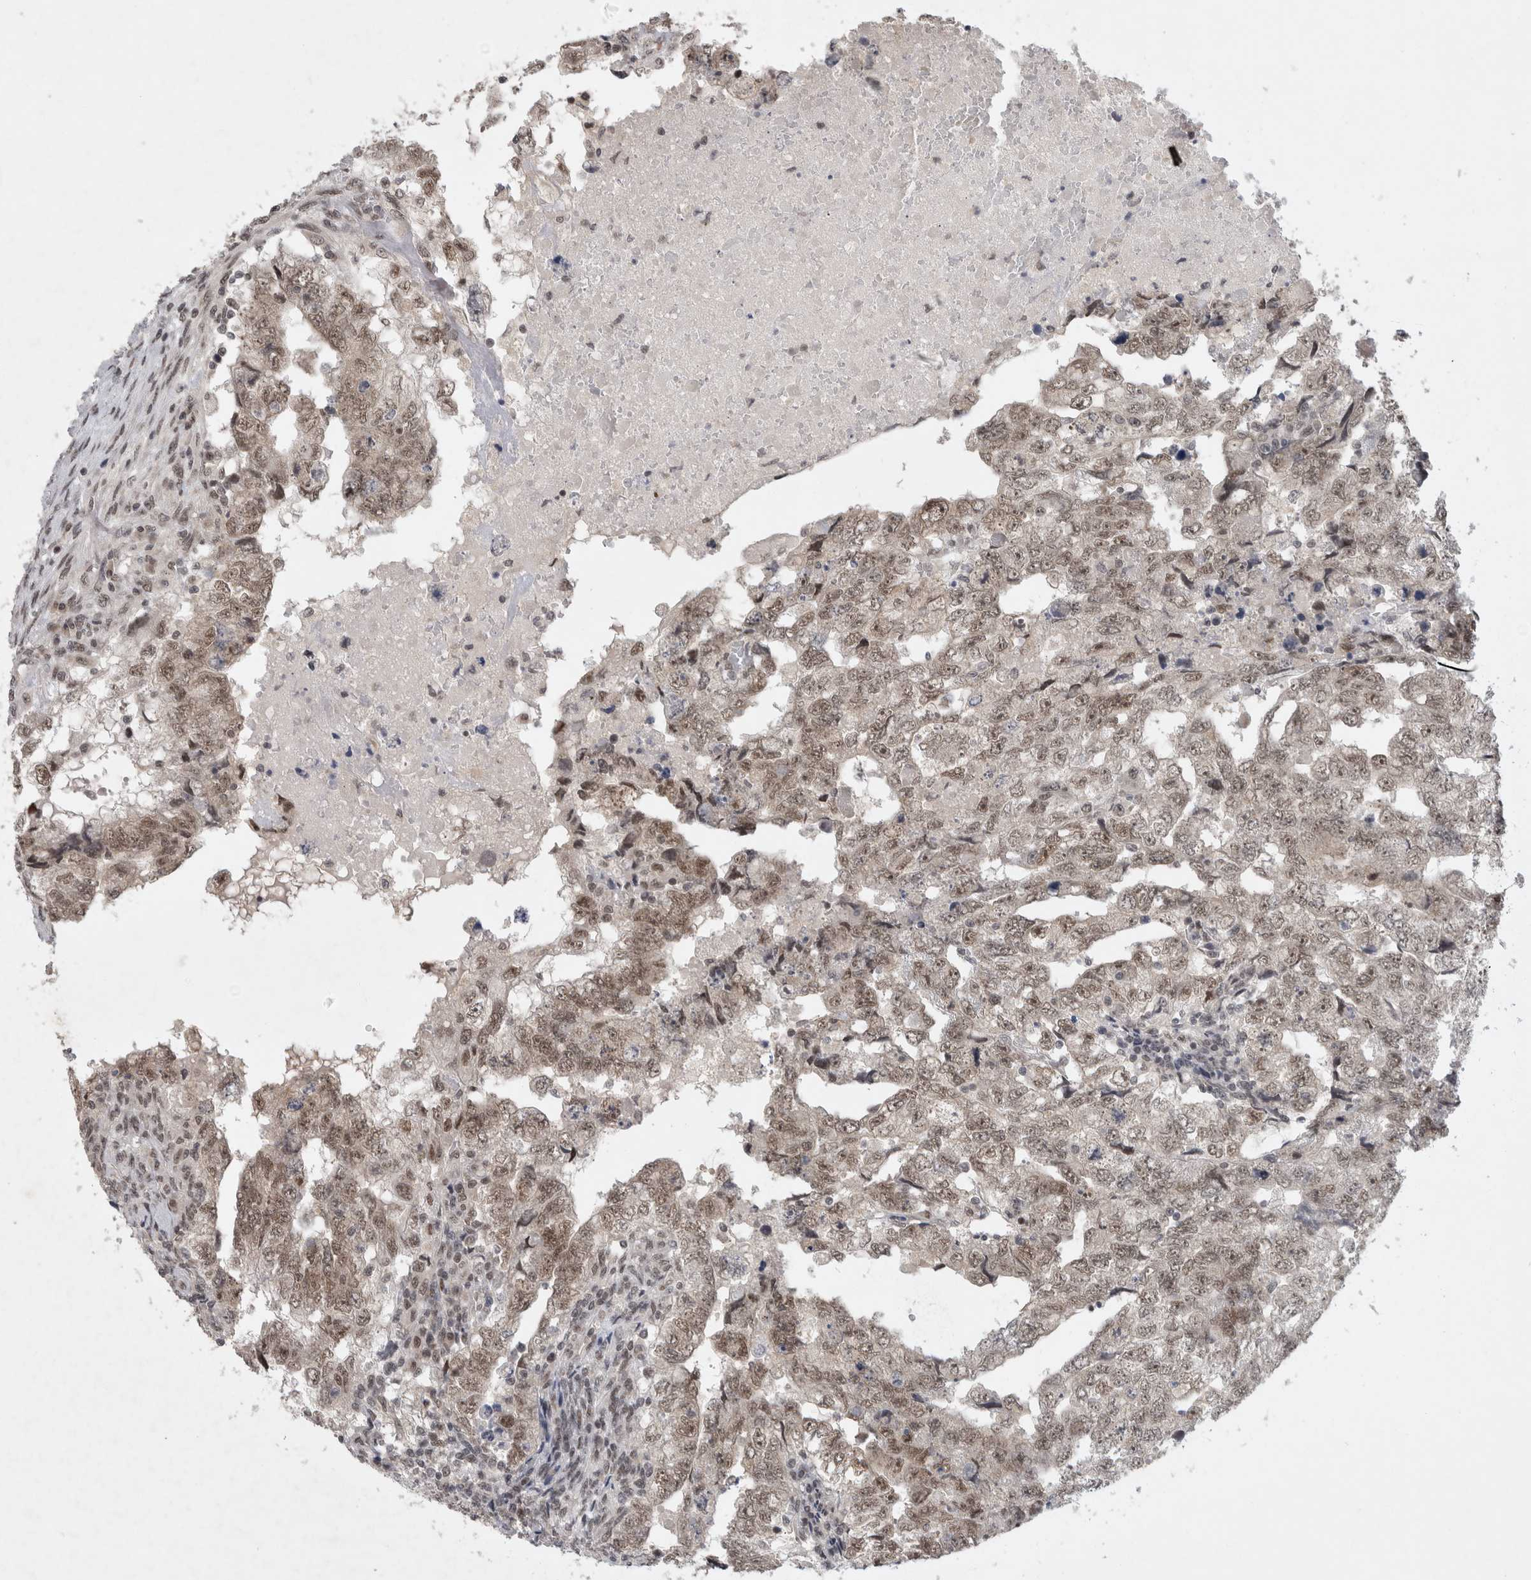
{"staining": {"intensity": "weak", "quantity": ">75%", "location": "nuclear"}, "tissue": "testis cancer", "cell_type": "Tumor cells", "image_type": "cancer", "snomed": [{"axis": "morphology", "description": "Carcinoma, Embryonal, NOS"}, {"axis": "topography", "description": "Testis"}], "caption": "The immunohistochemical stain highlights weak nuclear expression in tumor cells of embryonal carcinoma (testis) tissue.", "gene": "HESX1", "patient": {"sex": "male", "age": 36}}